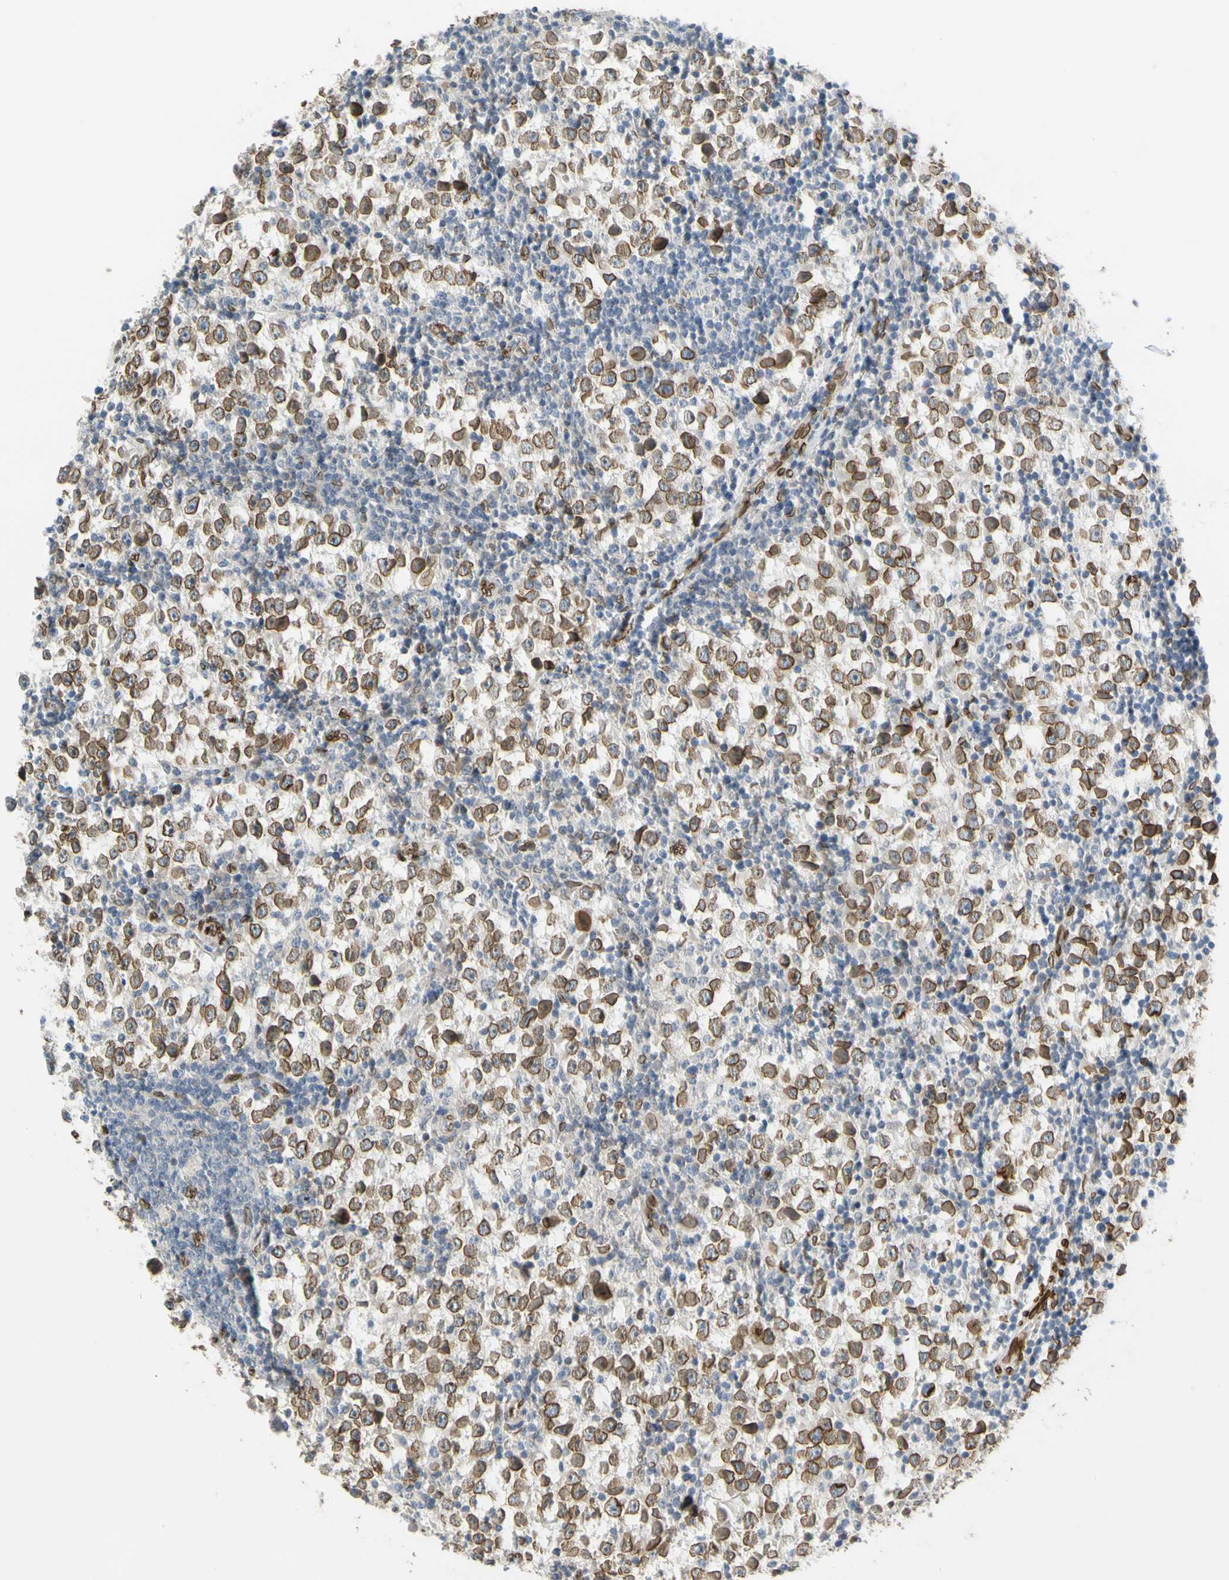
{"staining": {"intensity": "moderate", "quantity": ">75%", "location": "cytoplasmic/membranous,nuclear"}, "tissue": "testis cancer", "cell_type": "Tumor cells", "image_type": "cancer", "snomed": [{"axis": "morphology", "description": "Seminoma, NOS"}, {"axis": "topography", "description": "Testis"}], "caption": "This histopathology image exhibits immunohistochemistry (IHC) staining of human testis cancer, with medium moderate cytoplasmic/membranous and nuclear staining in about >75% of tumor cells.", "gene": "SUN1", "patient": {"sex": "male", "age": 65}}